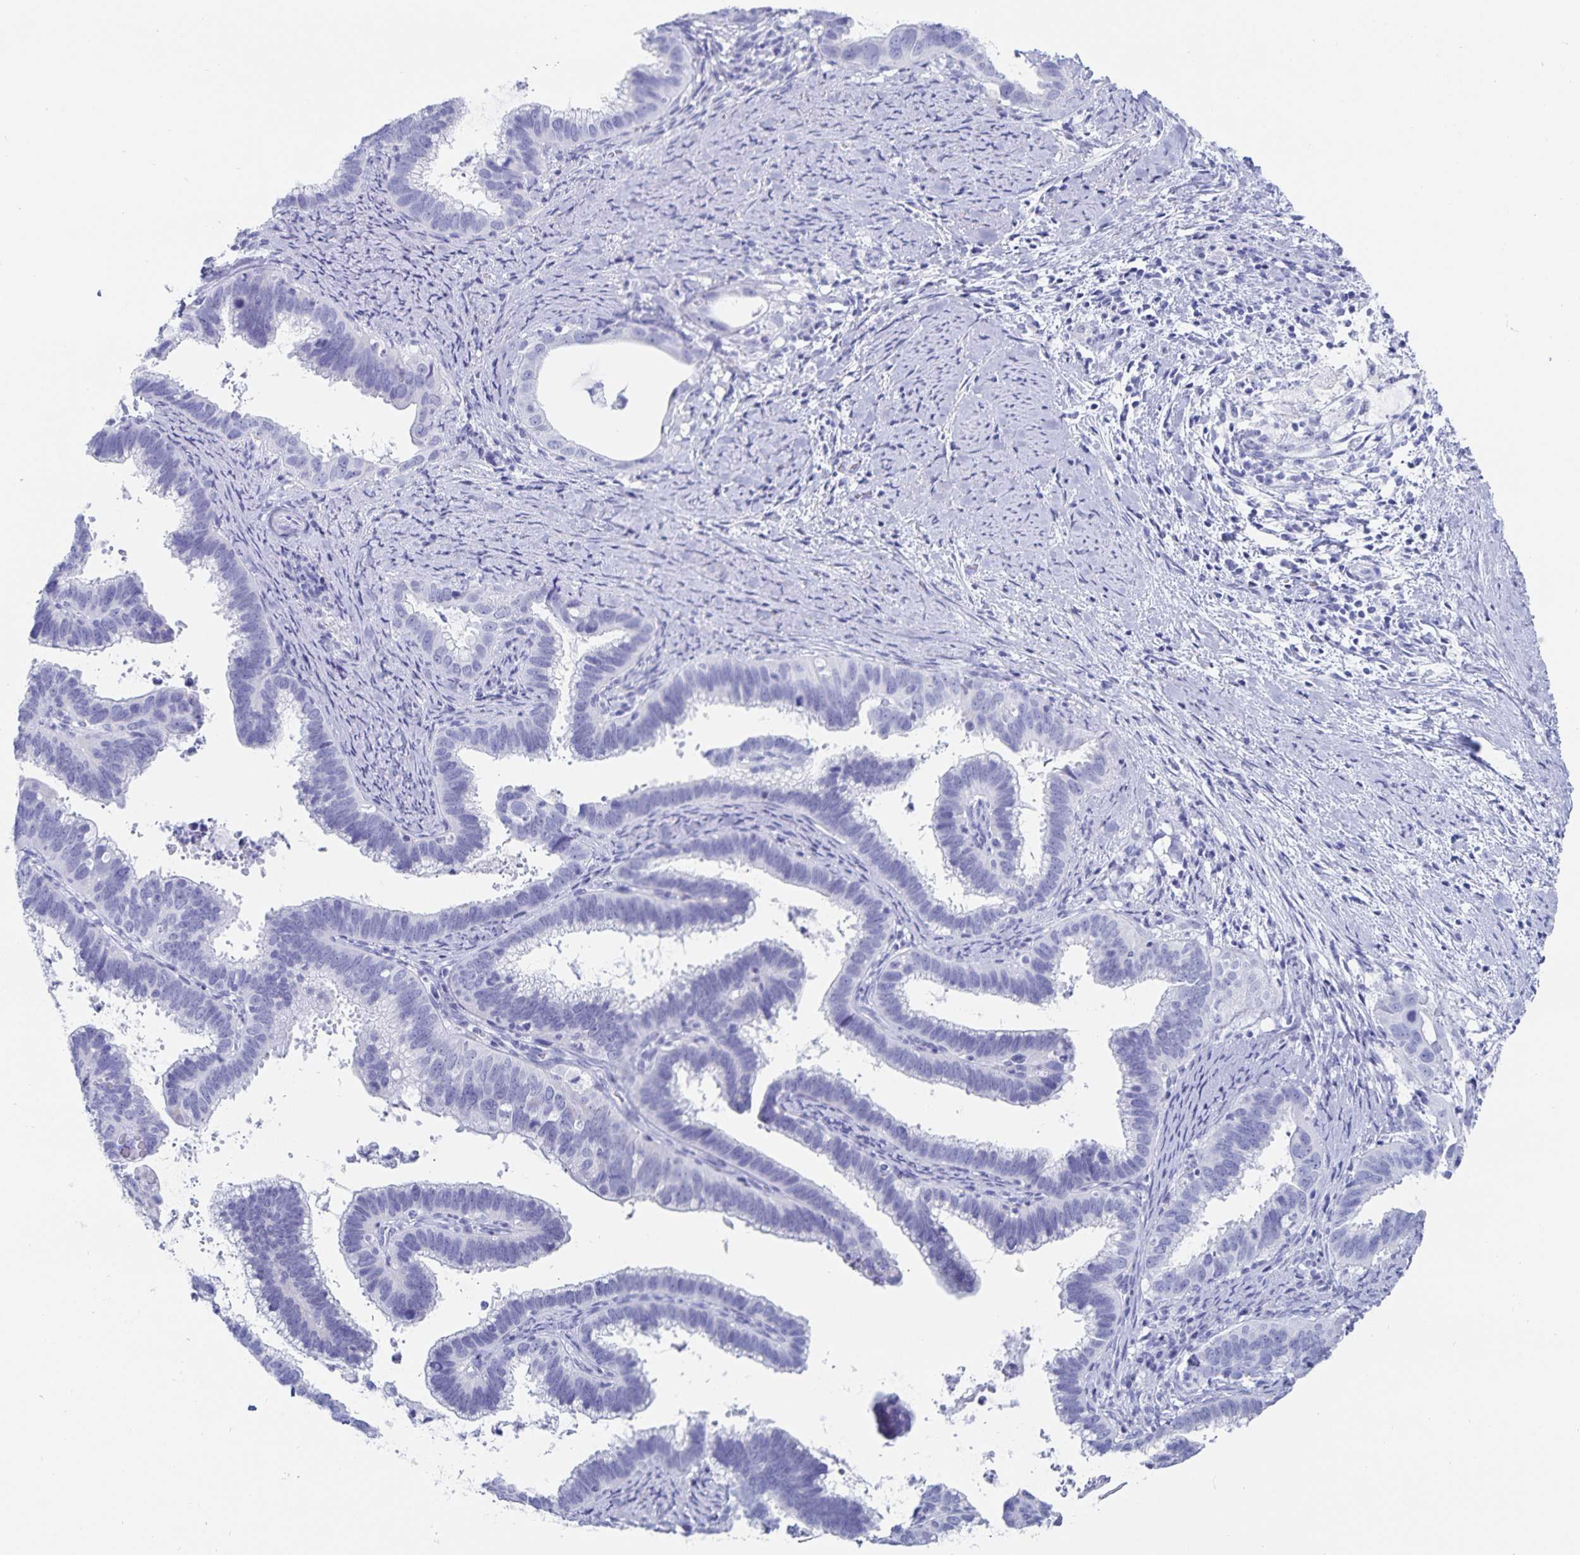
{"staining": {"intensity": "negative", "quantity": "none", "location": "none"}, "tissue": "cervical cancer", "cell_type": "Tumor cells", "image_type": "cancer", "snomed": [{"axis": "morphology", "description": "Adenocarcinoma, NOS"}, {"axis": "topography", "description": "Cervix"}], "caption": "Photomicrograph shows no significant protein staining in tumor cells of adenocarcinoma (cervical).", "gene": "C19orf73", "patient": {"sex": "female", "age": 61}}